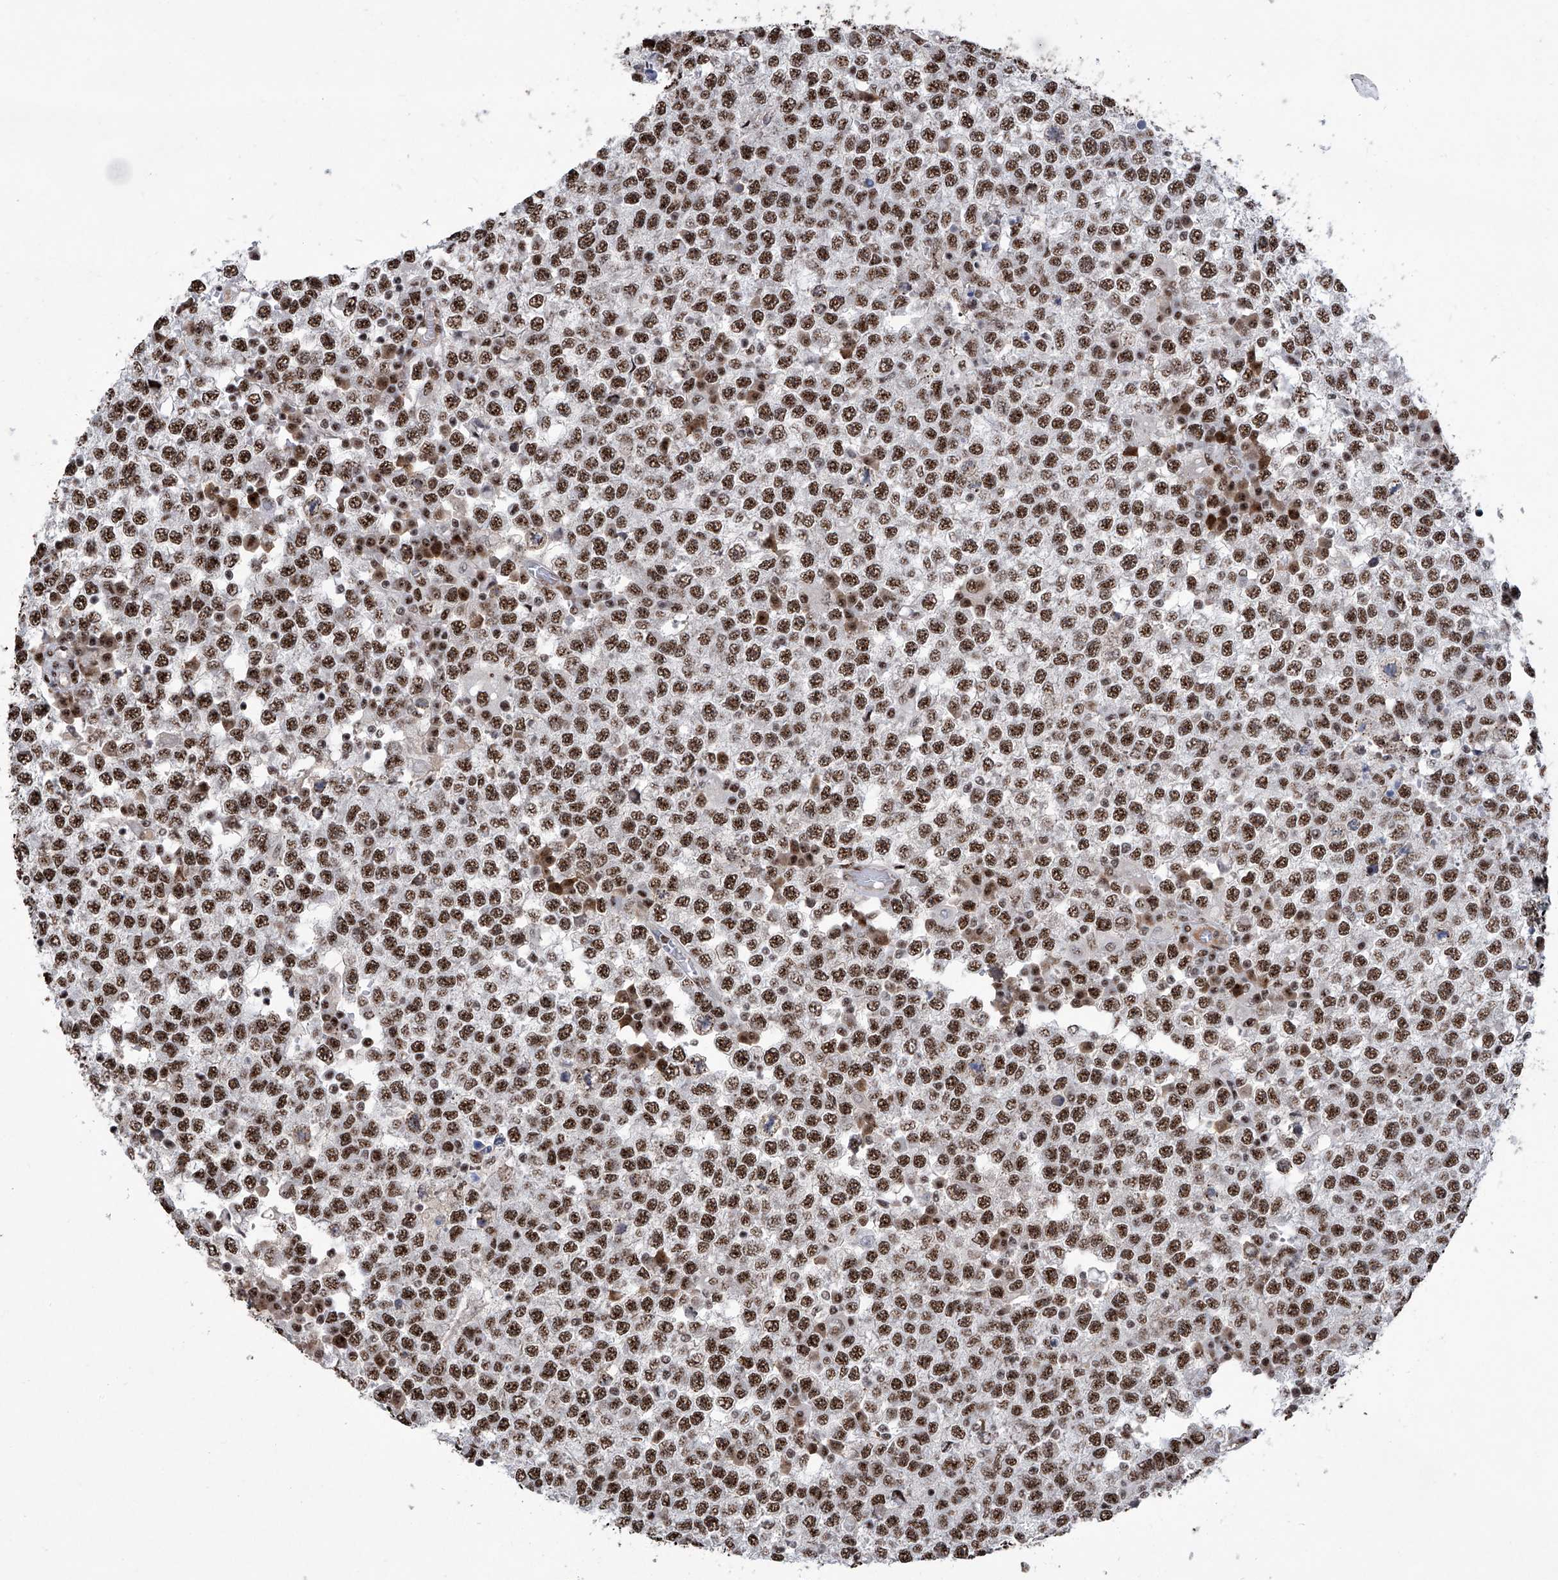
{"staining": {"intensity": "strong", "quantity": ">75%", "location": "nuclear"}, "tissue": "testis cancer", "cell_type": "Tumor cells", "image_type": "cancer", "snomed": [{"axis": "morphology", "description": "Seminoma, NOS"}, {"axis": "topography", "description": "Testis"}], "caption": "A brown stain shows strong nuclear positivity of a protein in testis seminoma tumor cells.", "gene": "FBXL4", "patient": {"sex": "male", "age": 65}}